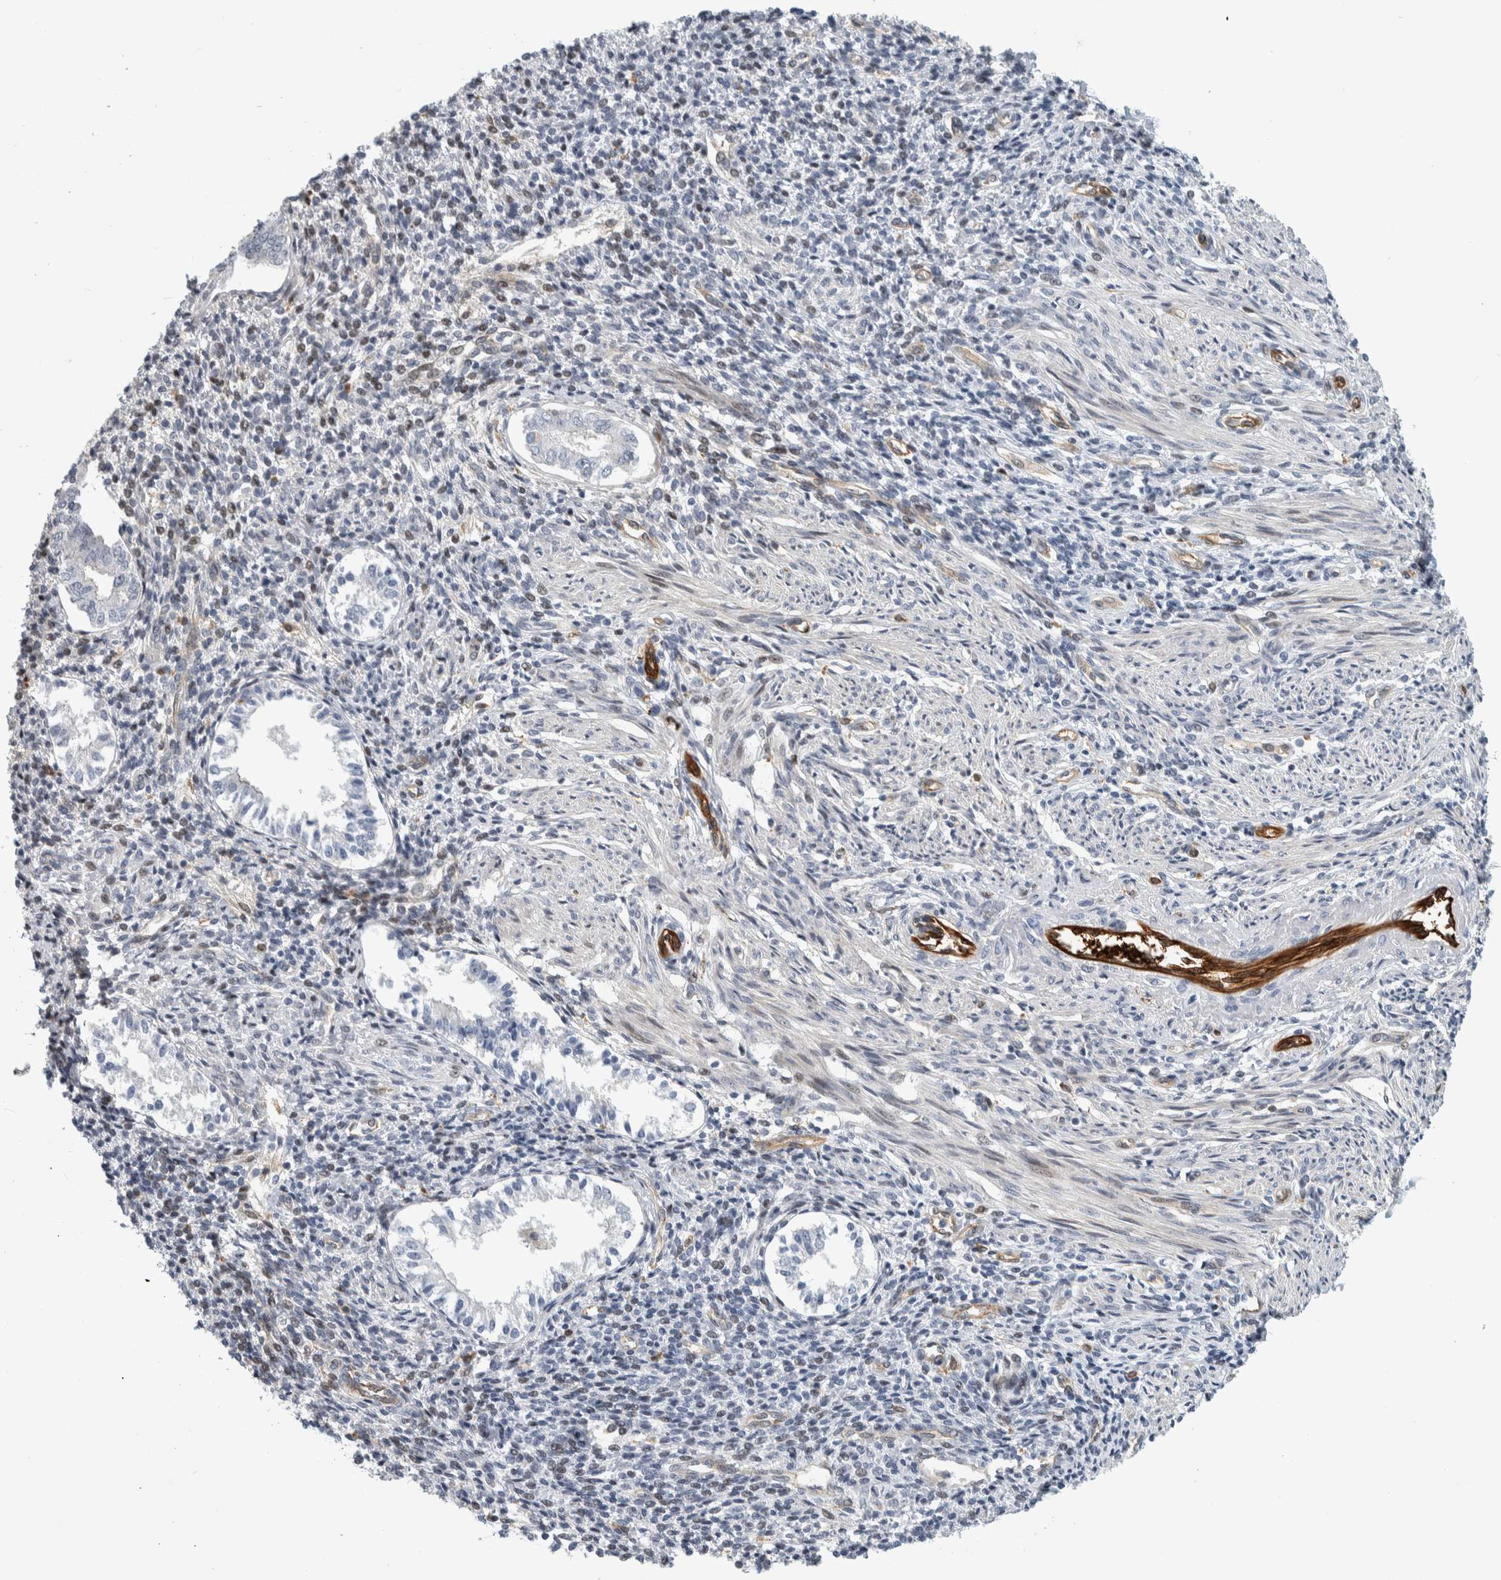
{"staining": {"intensity": "moderate", "quantity": "<25%", "location": "nuclear"}, "tissue": "endometrium", "cell_type": "Cells in endometrial stroma", "image_type": "normal", "snomed": [{"axis": "morphology", "description": "Normal tissue, NOS"}, {"axis": "topography", "description": "Endometrium"}], "caption": "Immunohistochemical staining of benign endometrium exhibits low levels of moderate nuclear expression in approximately <25% of cells in endometrial stroma. The staining is performed using DAB (3,3'-diaminobenzidine) brown chromogen to label protein expression. The nuclei are counter-stained blue using hematoxylin.", "gene": "MSL1", "patient": {"sex": "female", "age": 66}}